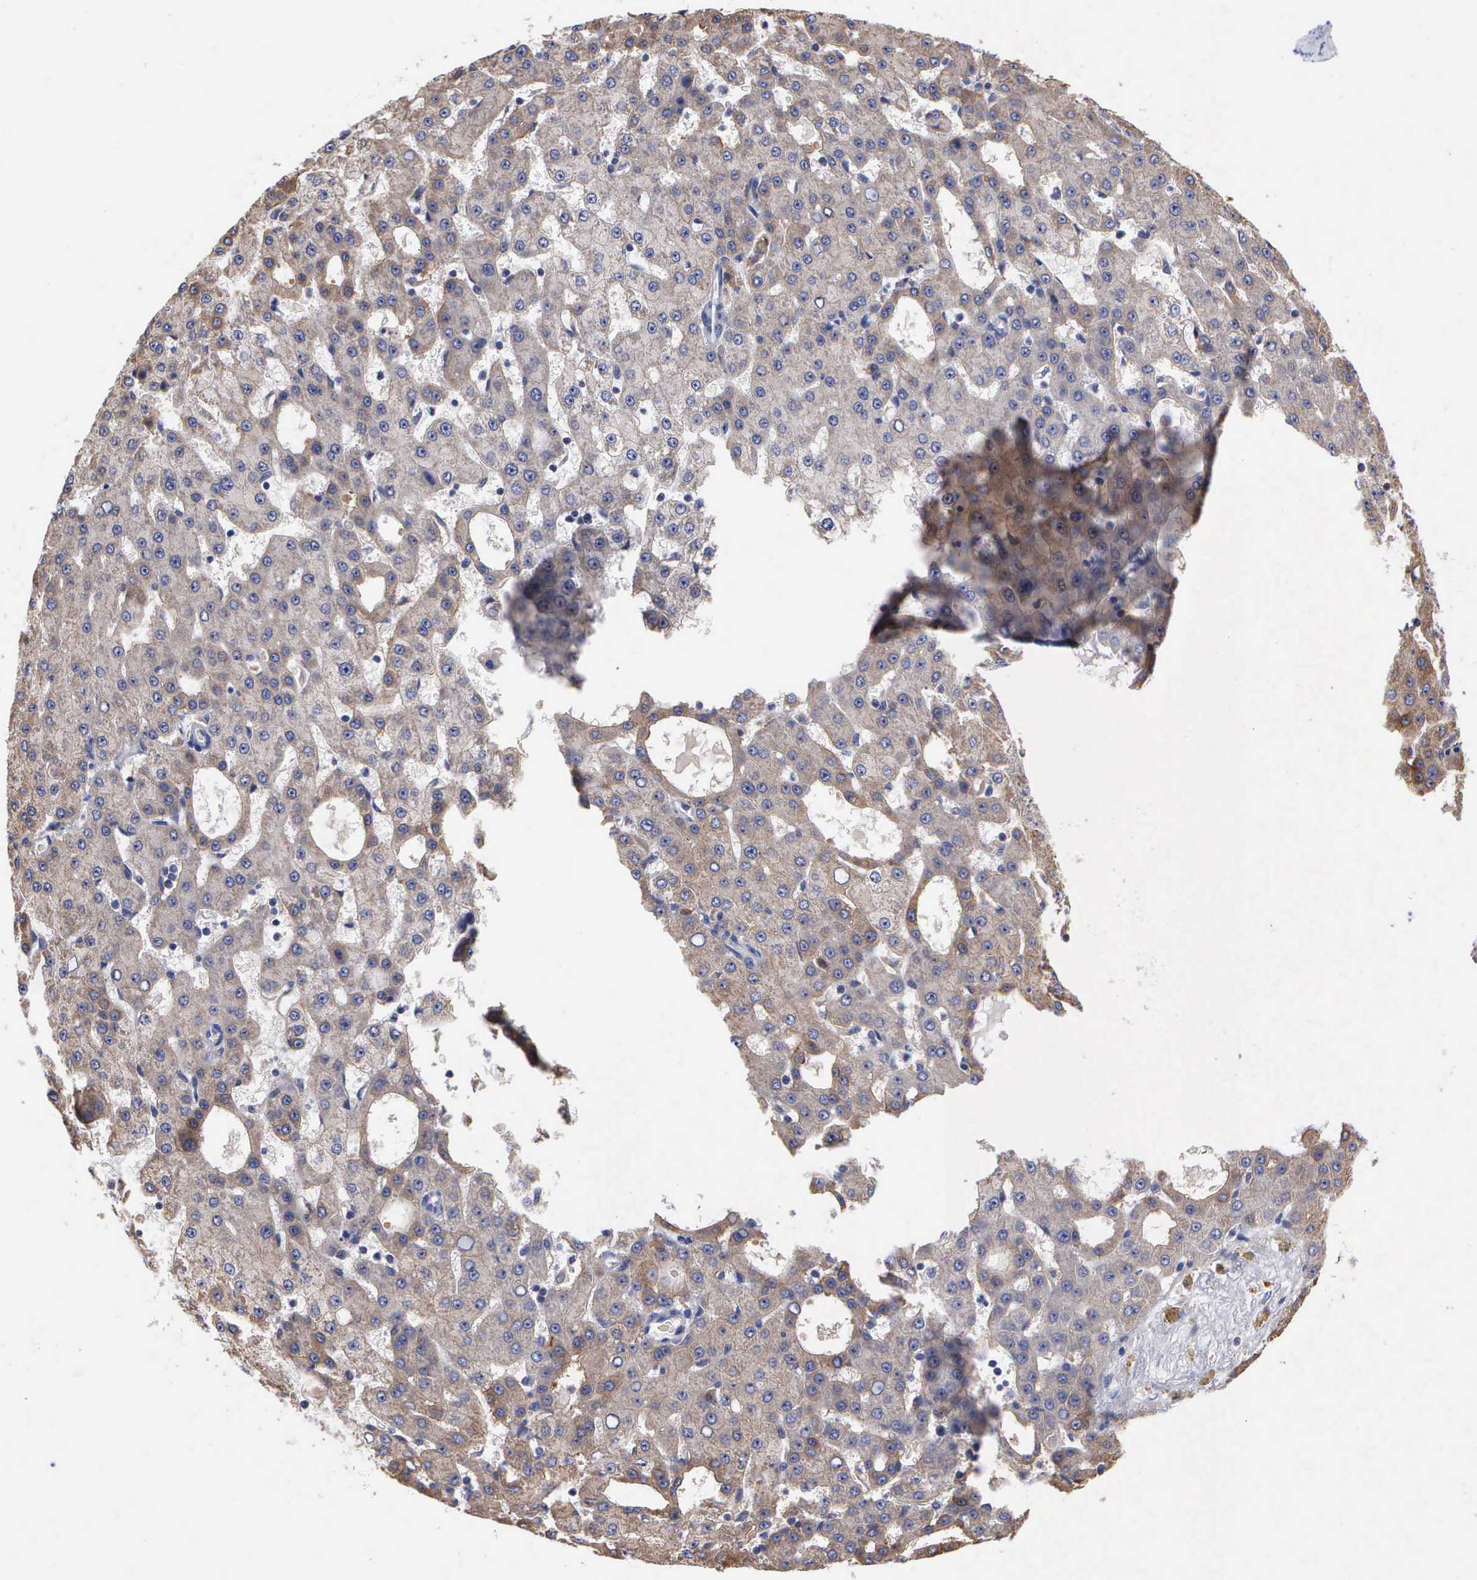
{"staining": {"intensity": "moderate", "quantity": ">75%", "location": "cytoplasmic/membranous"}, "tissue": "liver cancer", "cell_type": "Tumor cells", "image_type": "cancer", "snomed": [{"axis": "morphology", "description": "Carcinoma, Hepatocellular, NOS"}, {"axis": "topography", "description": "Liver"}], "caption": "A medium amount of moderate cytoplasmic/membranous staining is seen in about >75% of tumor cells in liver cancer (hepatocellular carcinoma) tissue.", "gene": "PTGS2", "patient": {"sex": "male", "age": 47}}